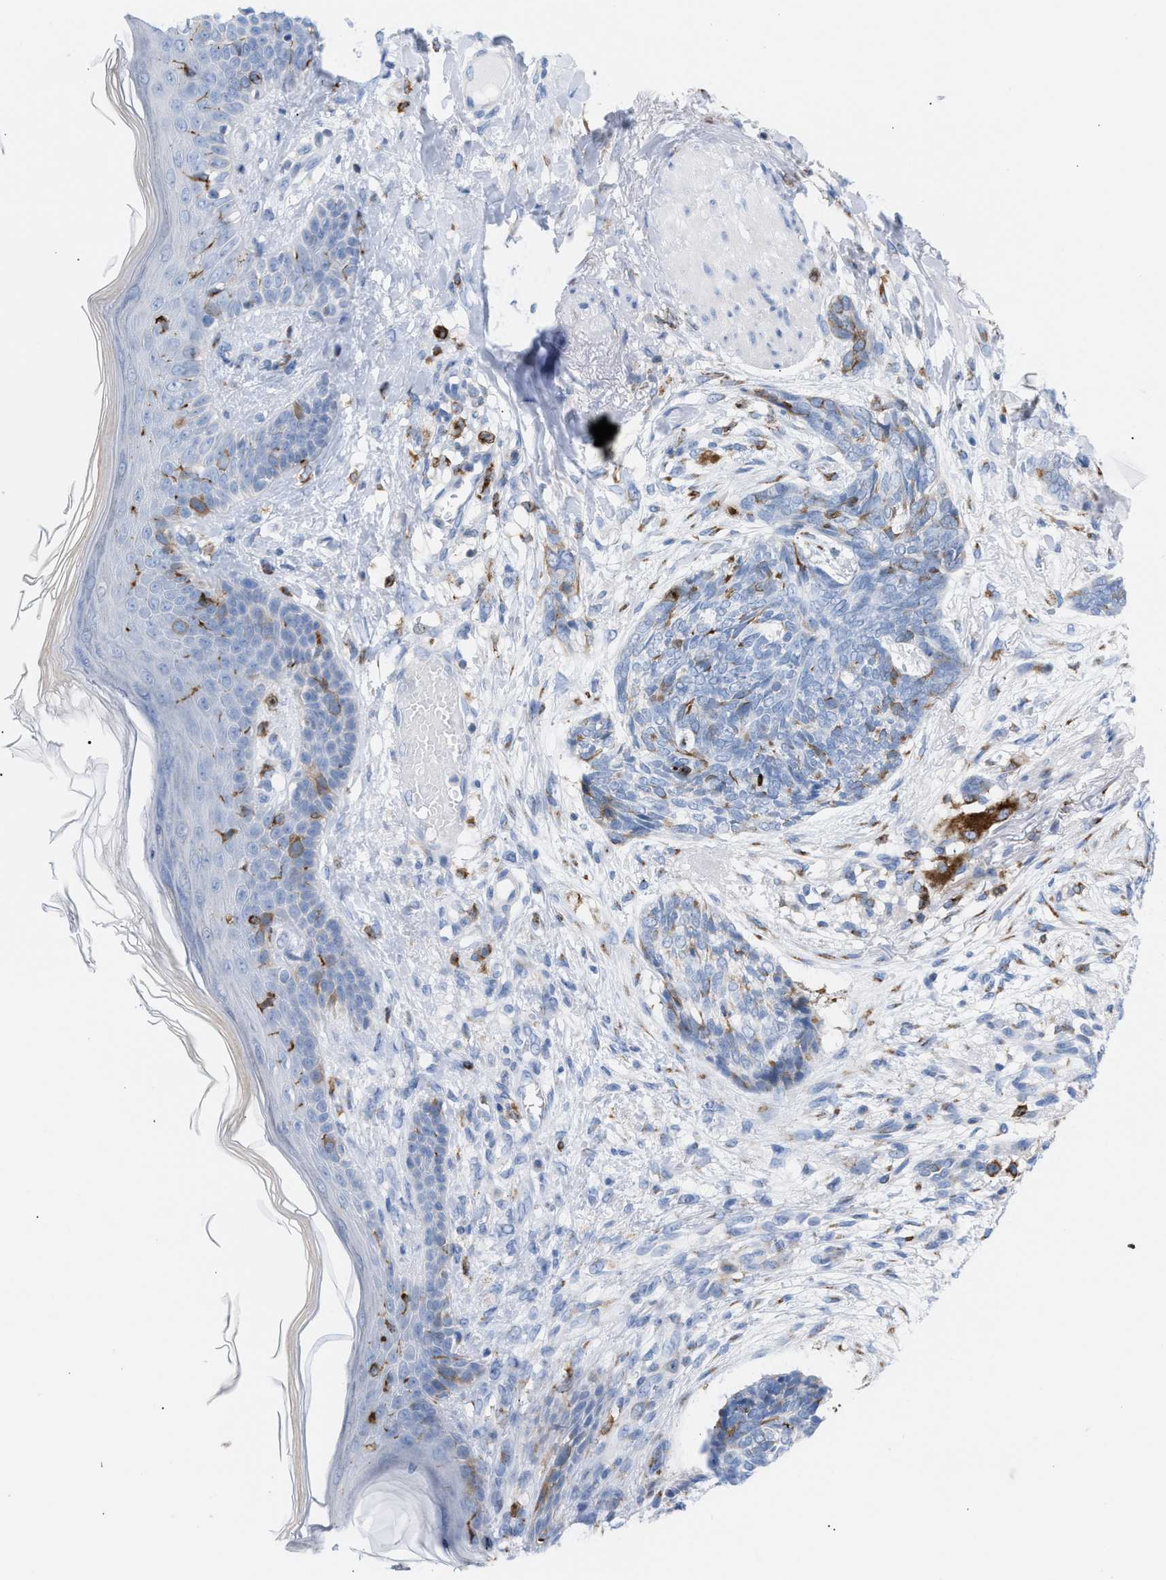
{"staining": {"intensity": "weak", "quantity": "<25%", "location": "cytoplasmic/membranous"}, "tissue": "skin cancer", "cell_type": "Tumor cells", "image_type": "cancer", "snomed": [{"axis": "morphology", "description": "Basal cell carcinoma"}, {"axis": "topography", "description": "Skin"}], "caption": "Immunohistochemistry of skin cancer (basal cell carcinoma) demonstrates no staining in tumor cells. Nuclei are stained in blue.", "gene": "TACC3", "patient": {"sex": "female", "age": 84}}